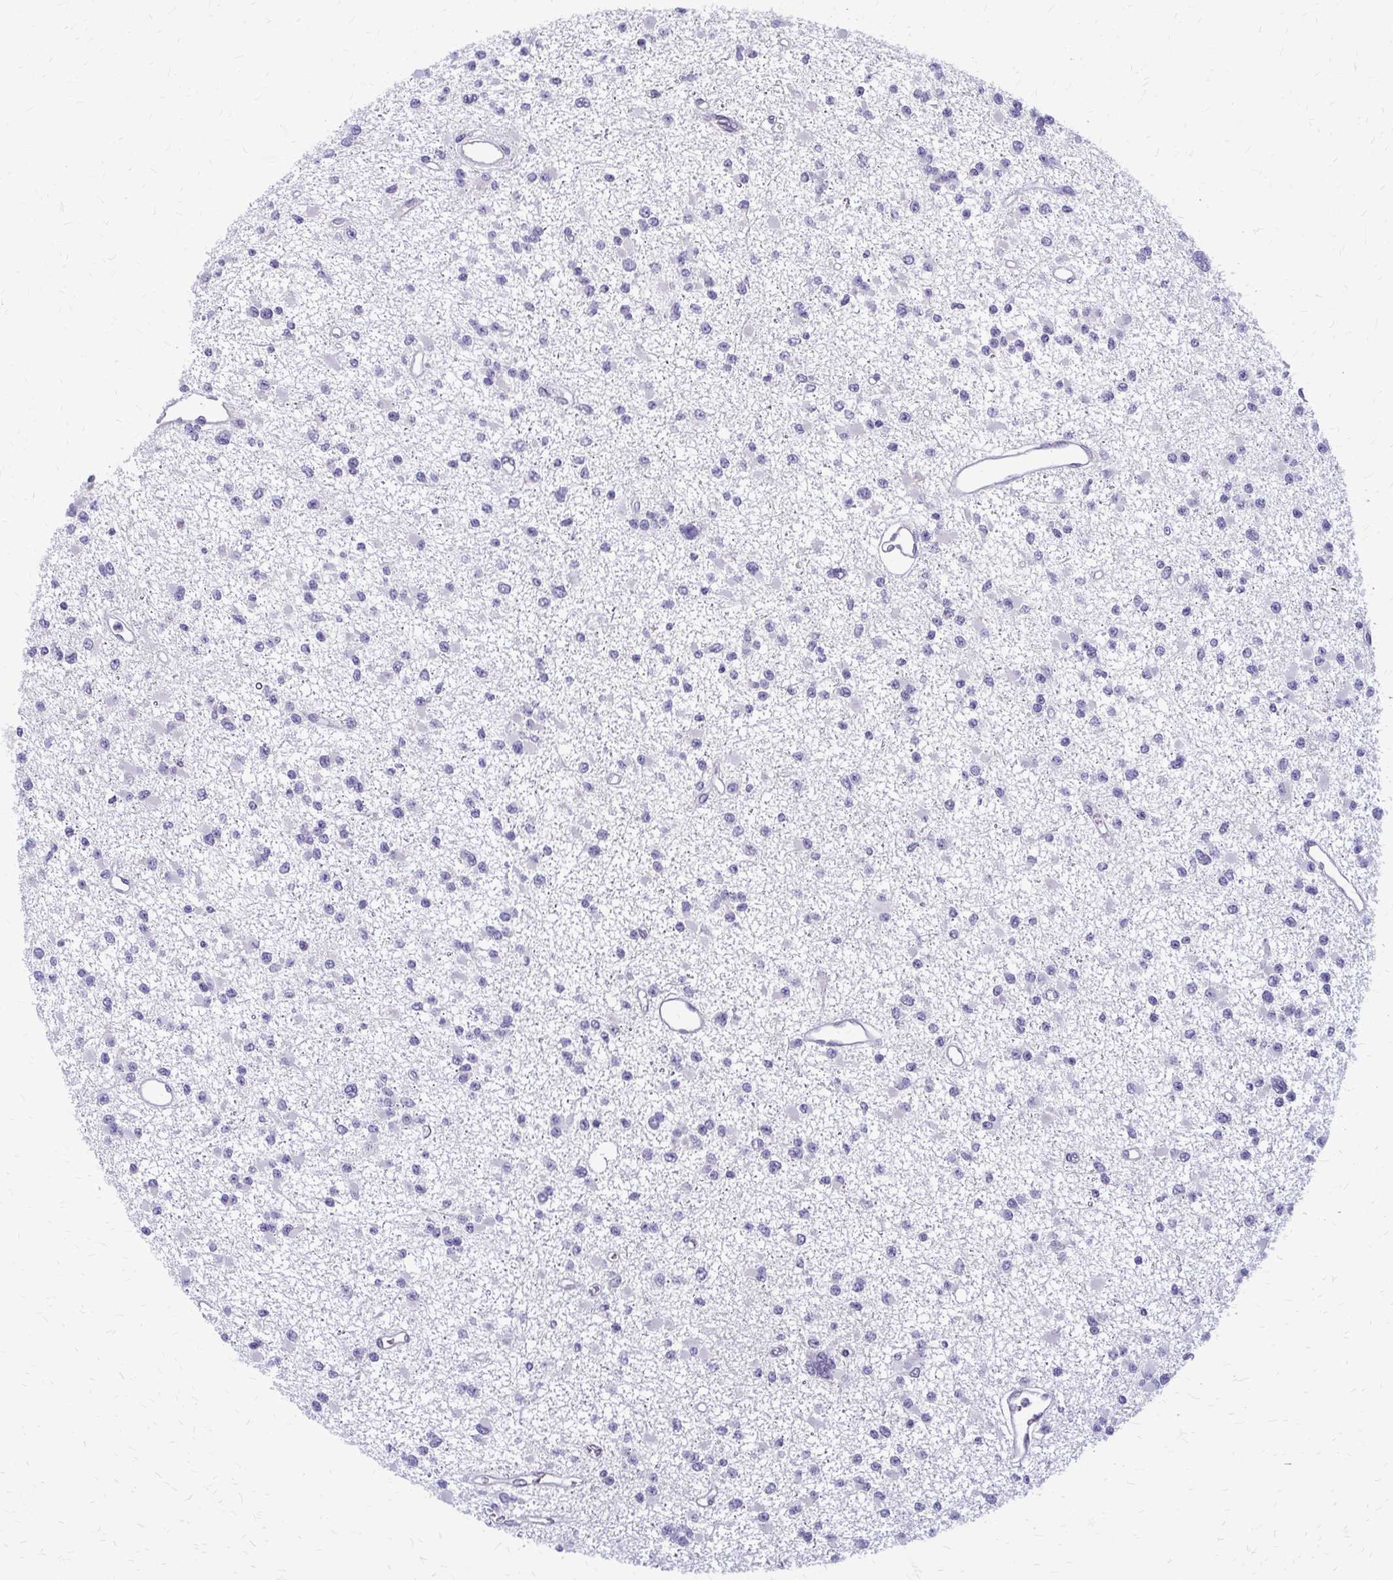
{"staining": {"intensity": "negative", "quantity": "none", "location": "none"}, "tissue": "glioma", "cell_type": "Tumor cells", "image_type": "cancer", "snomed": [{"axis": "morphology", "description": "Glioma, malignant, Low grade"}, {"axis": "topography", "description": "Brain"}], "caption": "Low-grade glioma (malignant) was stained to show a protein in brown. There is no significant staining in tumor cells. (DAB (3,3'-diaminobenzidine) IHC with hematoxylin counter stain).", "gene": "MCRIP2", "patient": {"sex": "female", "age": 22}}